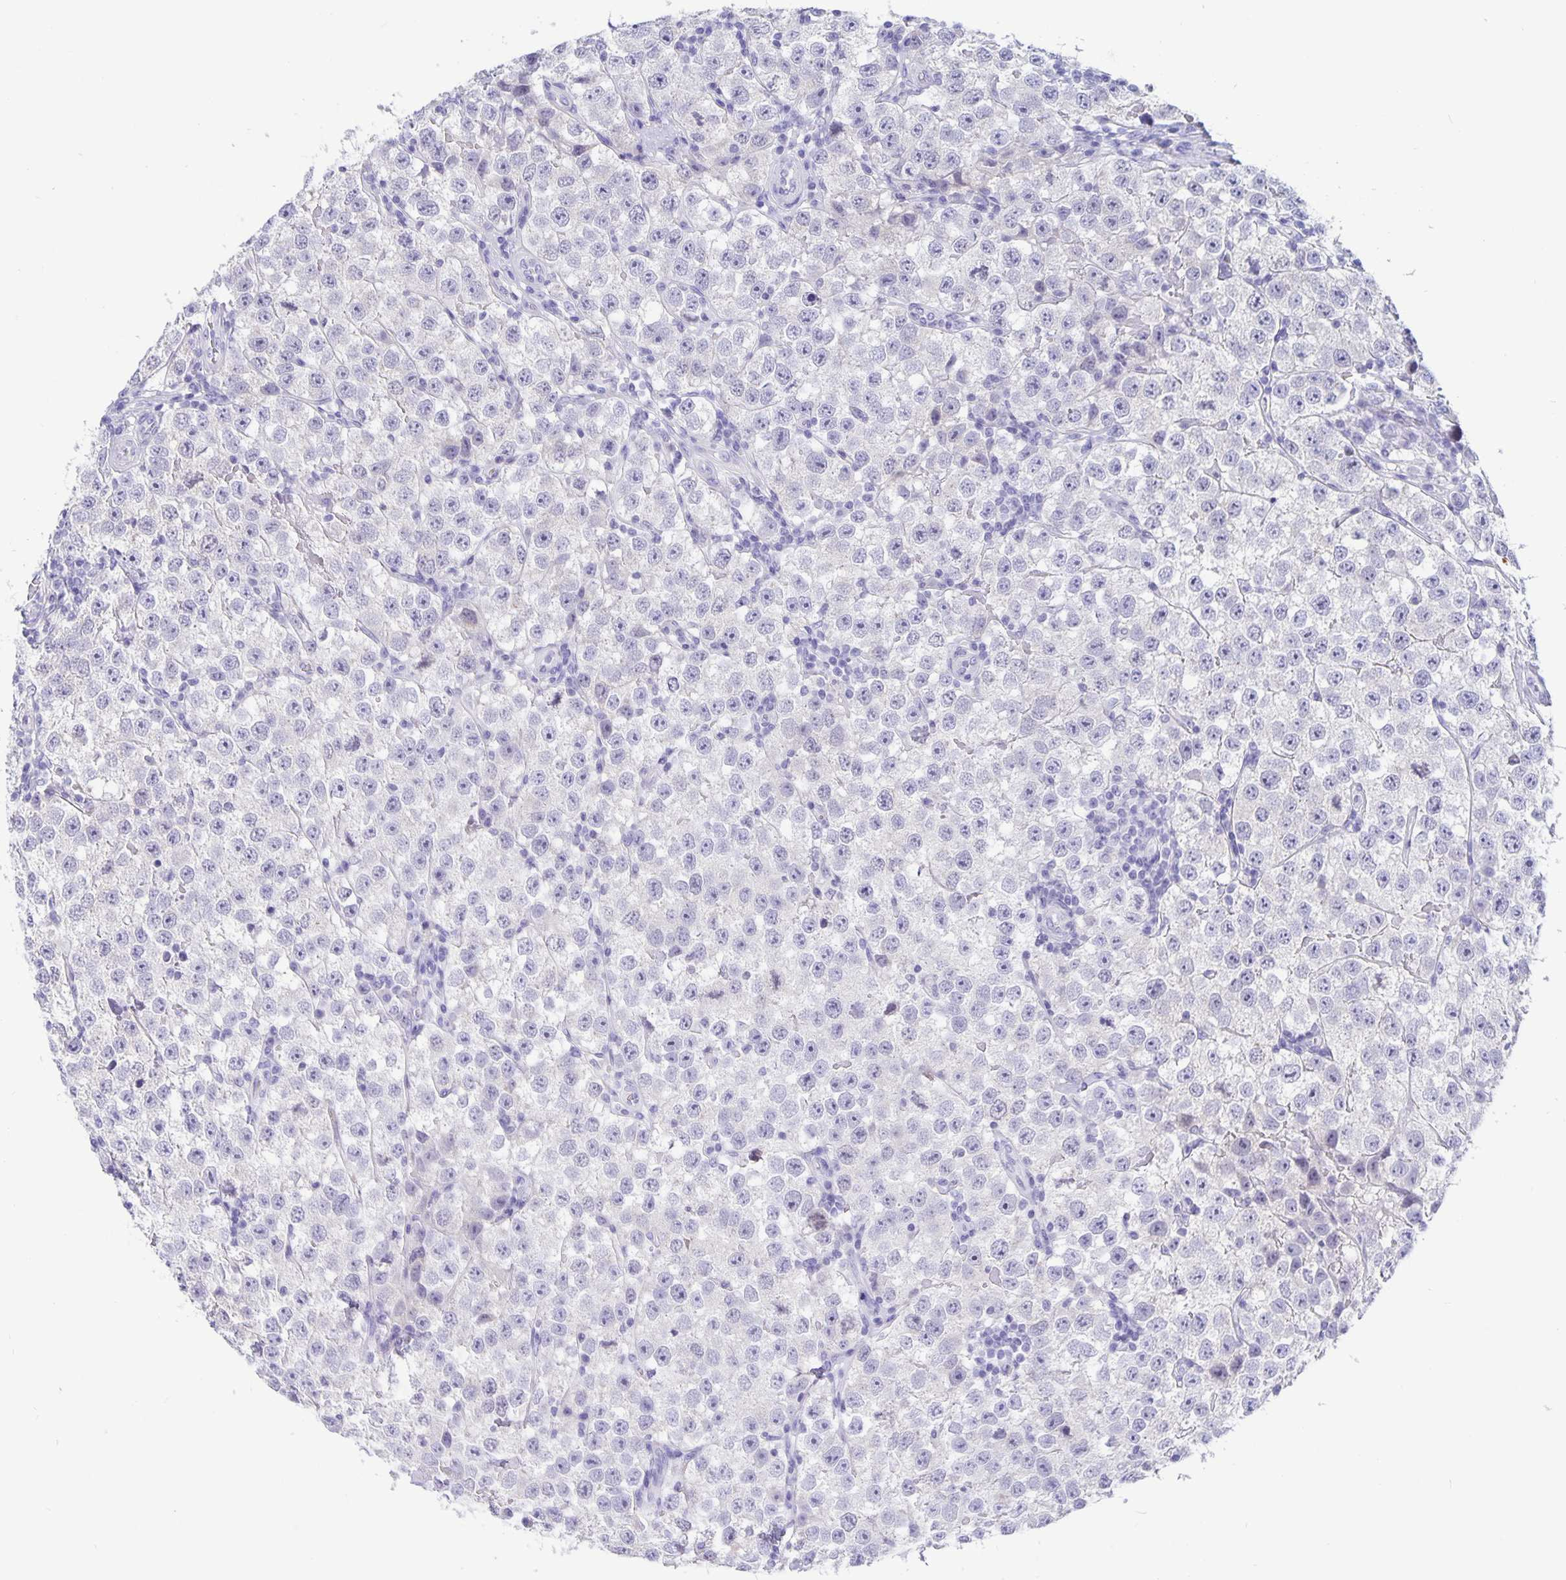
{"staining": {"intensity": "negative", "quantity": "none", "location": "none"}, "tissue": "testis cancer", "cell_type": "Tumor cells", "image_type": "cancer", "snomed": [{"axis": "morphology", "description": "Seminoma, NOS"}, {"axis": "topography", "description": "Testis"}], "caption": "High magnification brightfield microscopy of testis seminoma stained with DAB (brown) and counterstained with hematoxylin (blue): tumor cells show no significant expression.", "gene": "ERMN", "patient": {"sex": "male", "age": 34}}